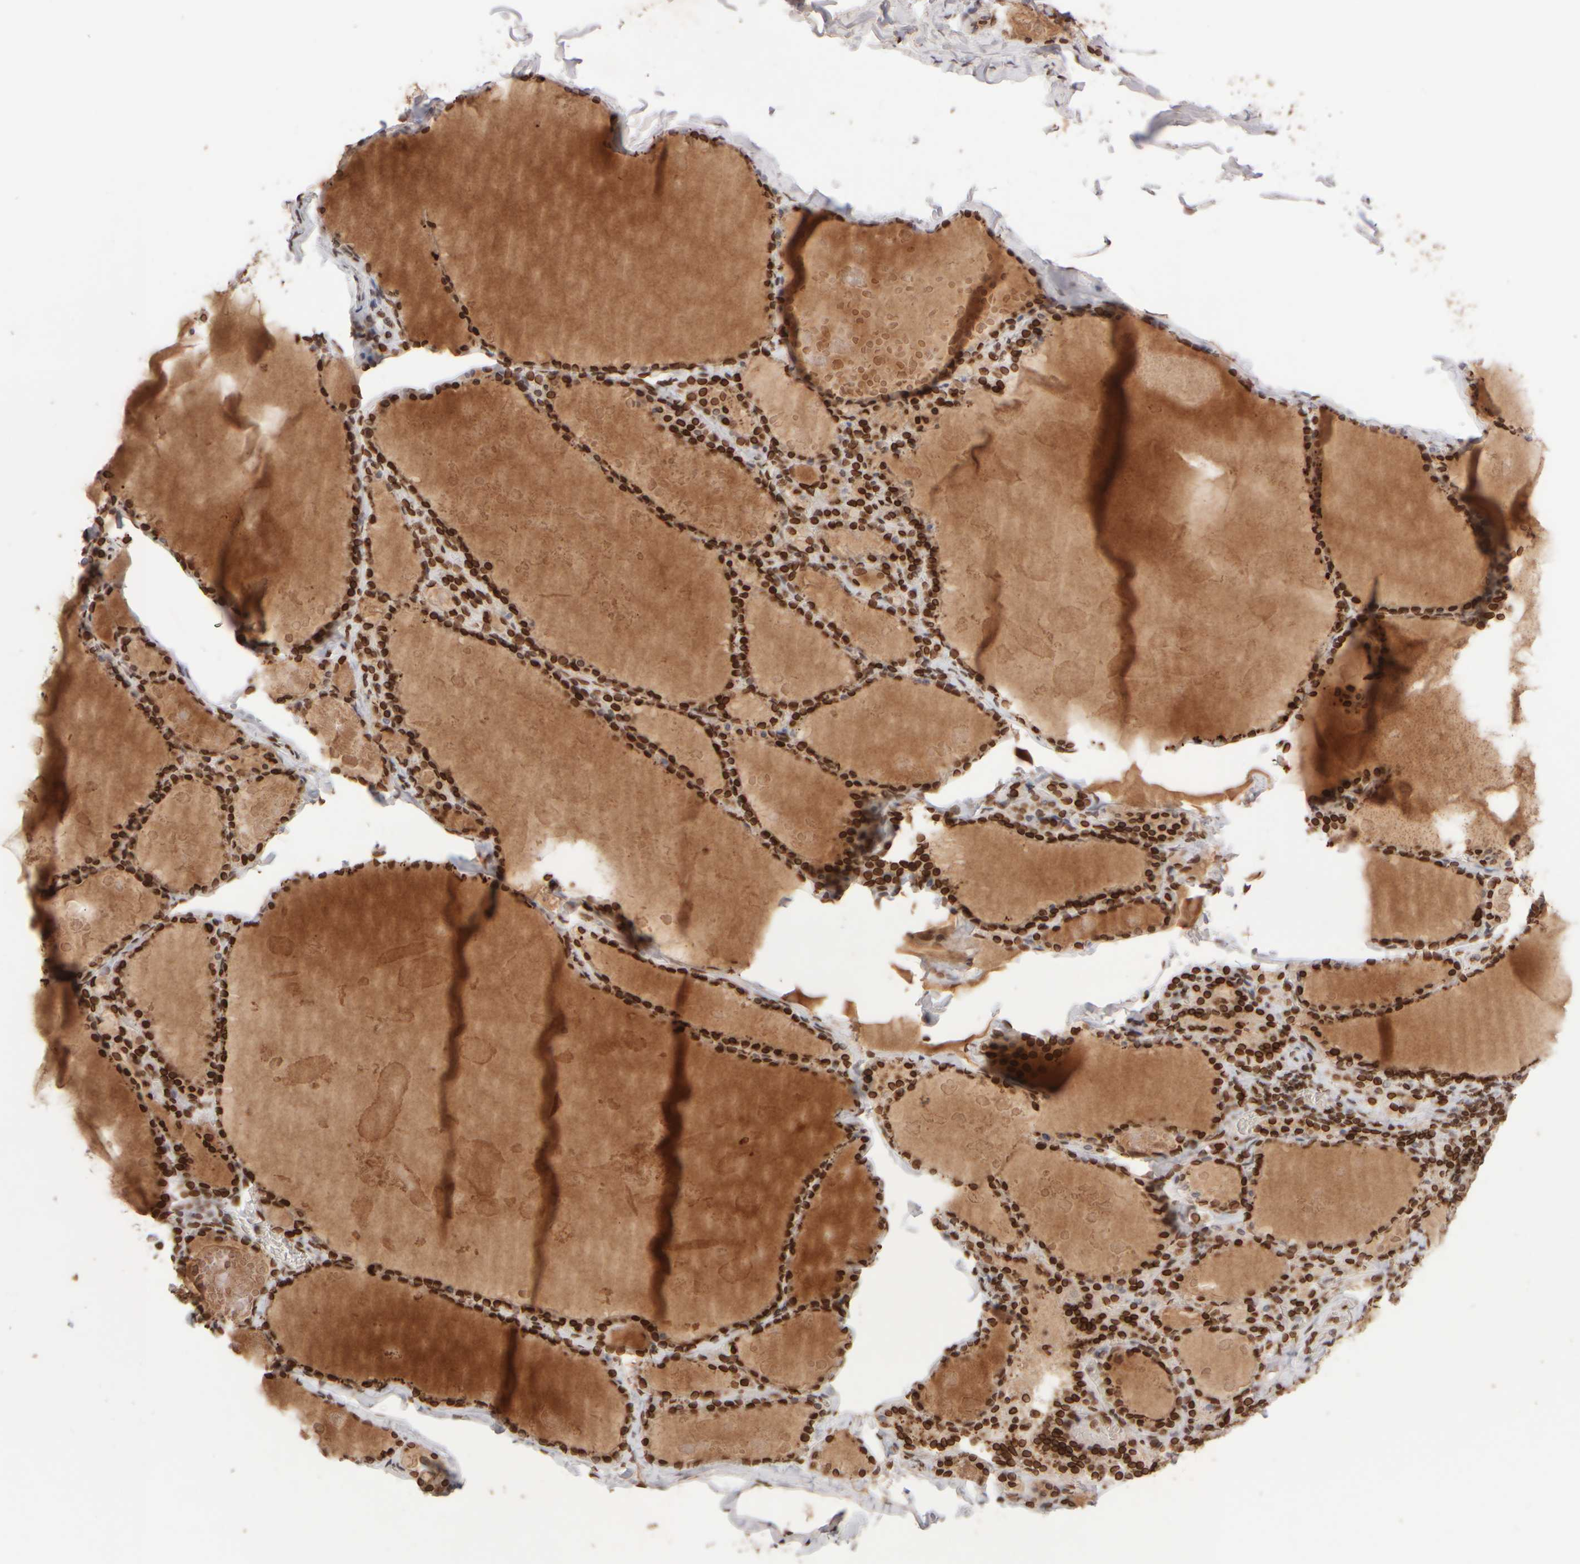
{"staining": {"intensity": "strong", "quantity": ">75%", "location": "cytoplasmic/membranous,nuclear"}, "tissue": "thyroid gland", "cell_type": "Glandular cells", "image_type": "normal", "snomed": [{"axis": "morphology", "description": "Normal tissue, NOS"}, {"axis": "topography", "description": "Thyroid gland"}], "caption": "Brown immunohistochemical staining in benign human thyroid gland demonstrates strong cytoplasmic/membranous,nuclear staining in approximately >75% of glandular cells. (Brightfield microscopy of DAB IHC at high magnification).", "gene": "ZC3HC1", "patient": {"sex": "male", "age": 56}}